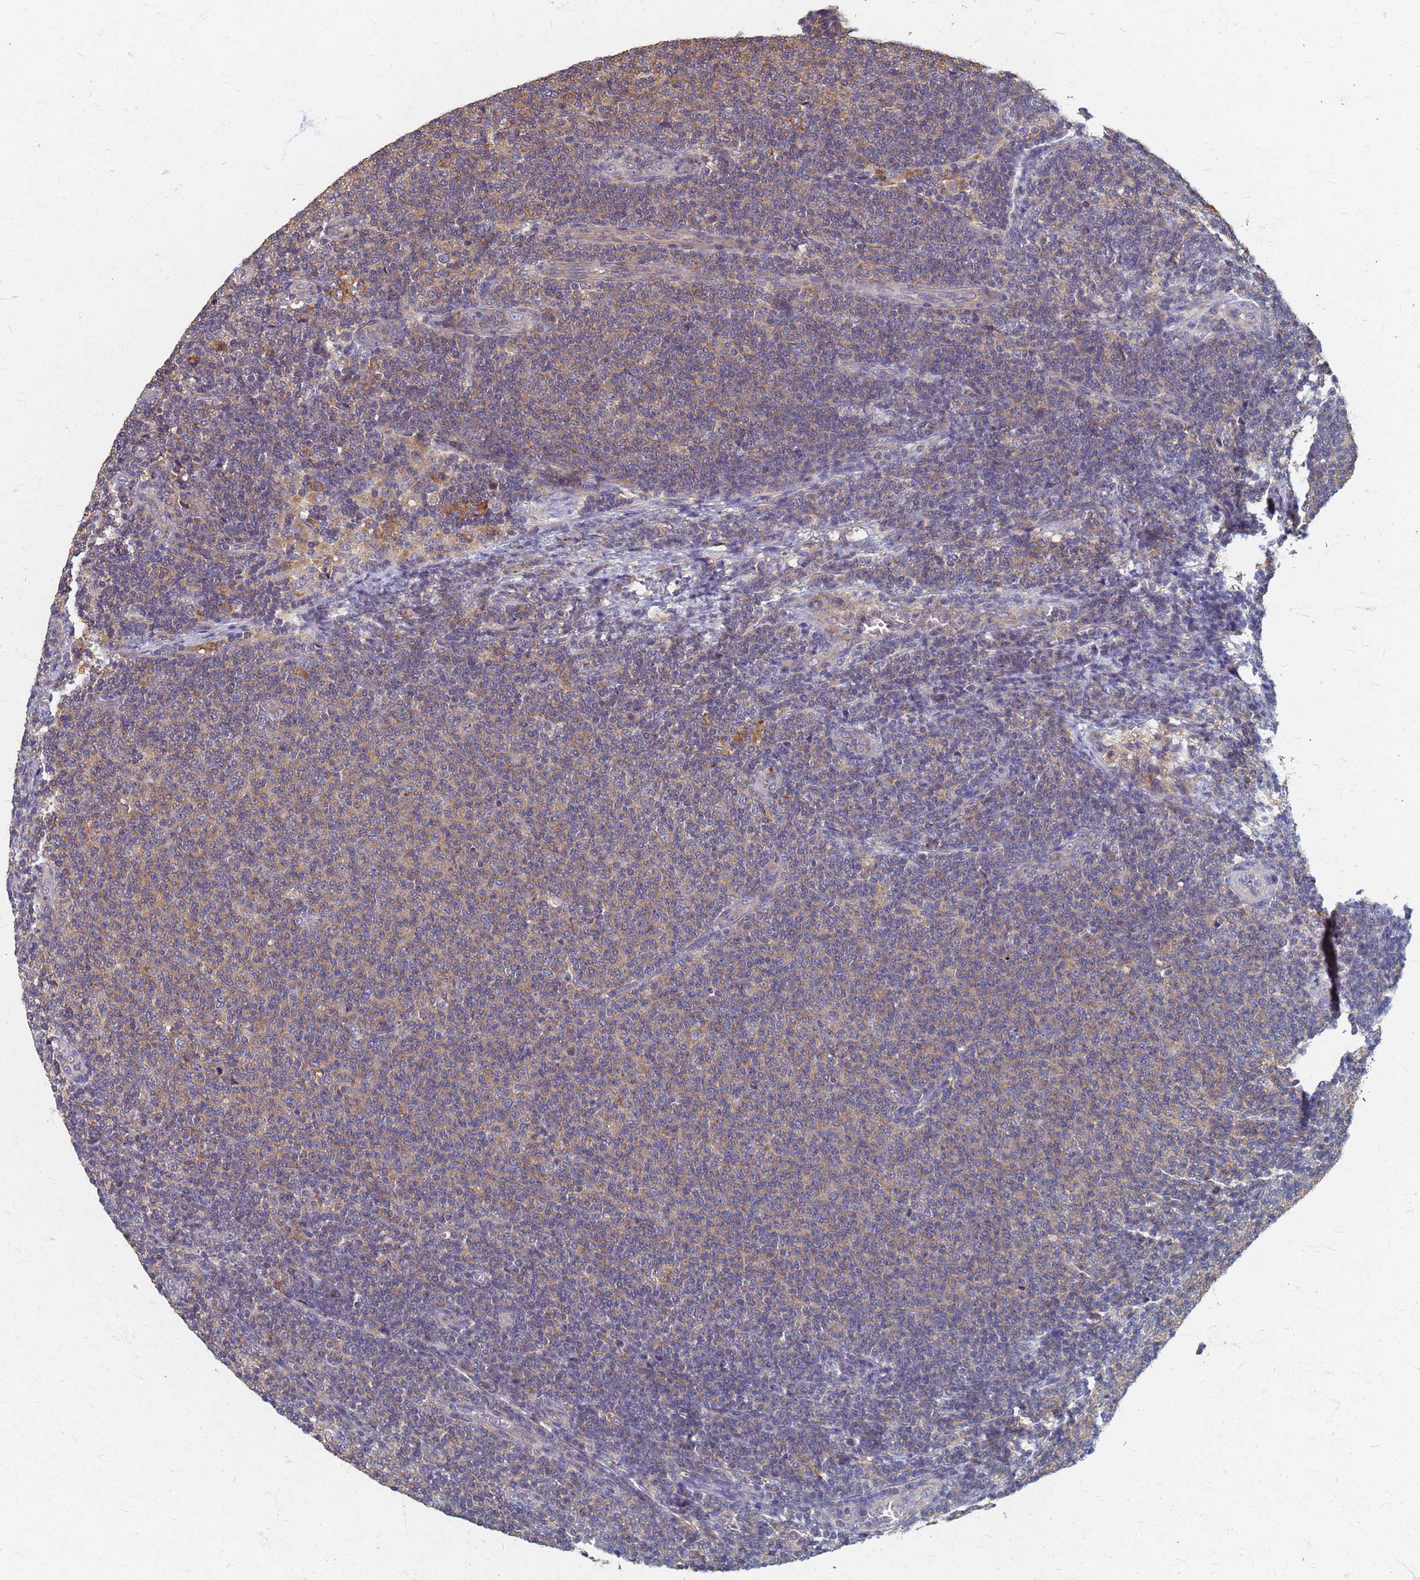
{"staining": {"intensity": "weak", "quantity": "25%-75%", "location": "cytoplasmic/membranous"}, "tissue": "lymphoma", "cell_type": "Tumor cells", "image_type": "cancer", "snomed": [{"axis": "morphology", "description": "Malignant lymphoma, non-Hodgkin's type, Low grade"}, {"axis": "topography", "description": "Lymph node"}], "caption": "Immunohistochemistry (IHC) (DAB (3,3'-diaminobenzidine)) staining of human lymphoma exhibits weak cytoplasmic/membranous protein expression in approximately 25%-75% of tumor cells.", "gene": "KRCC1", "patient": {"sex": "male", "age": 66}}